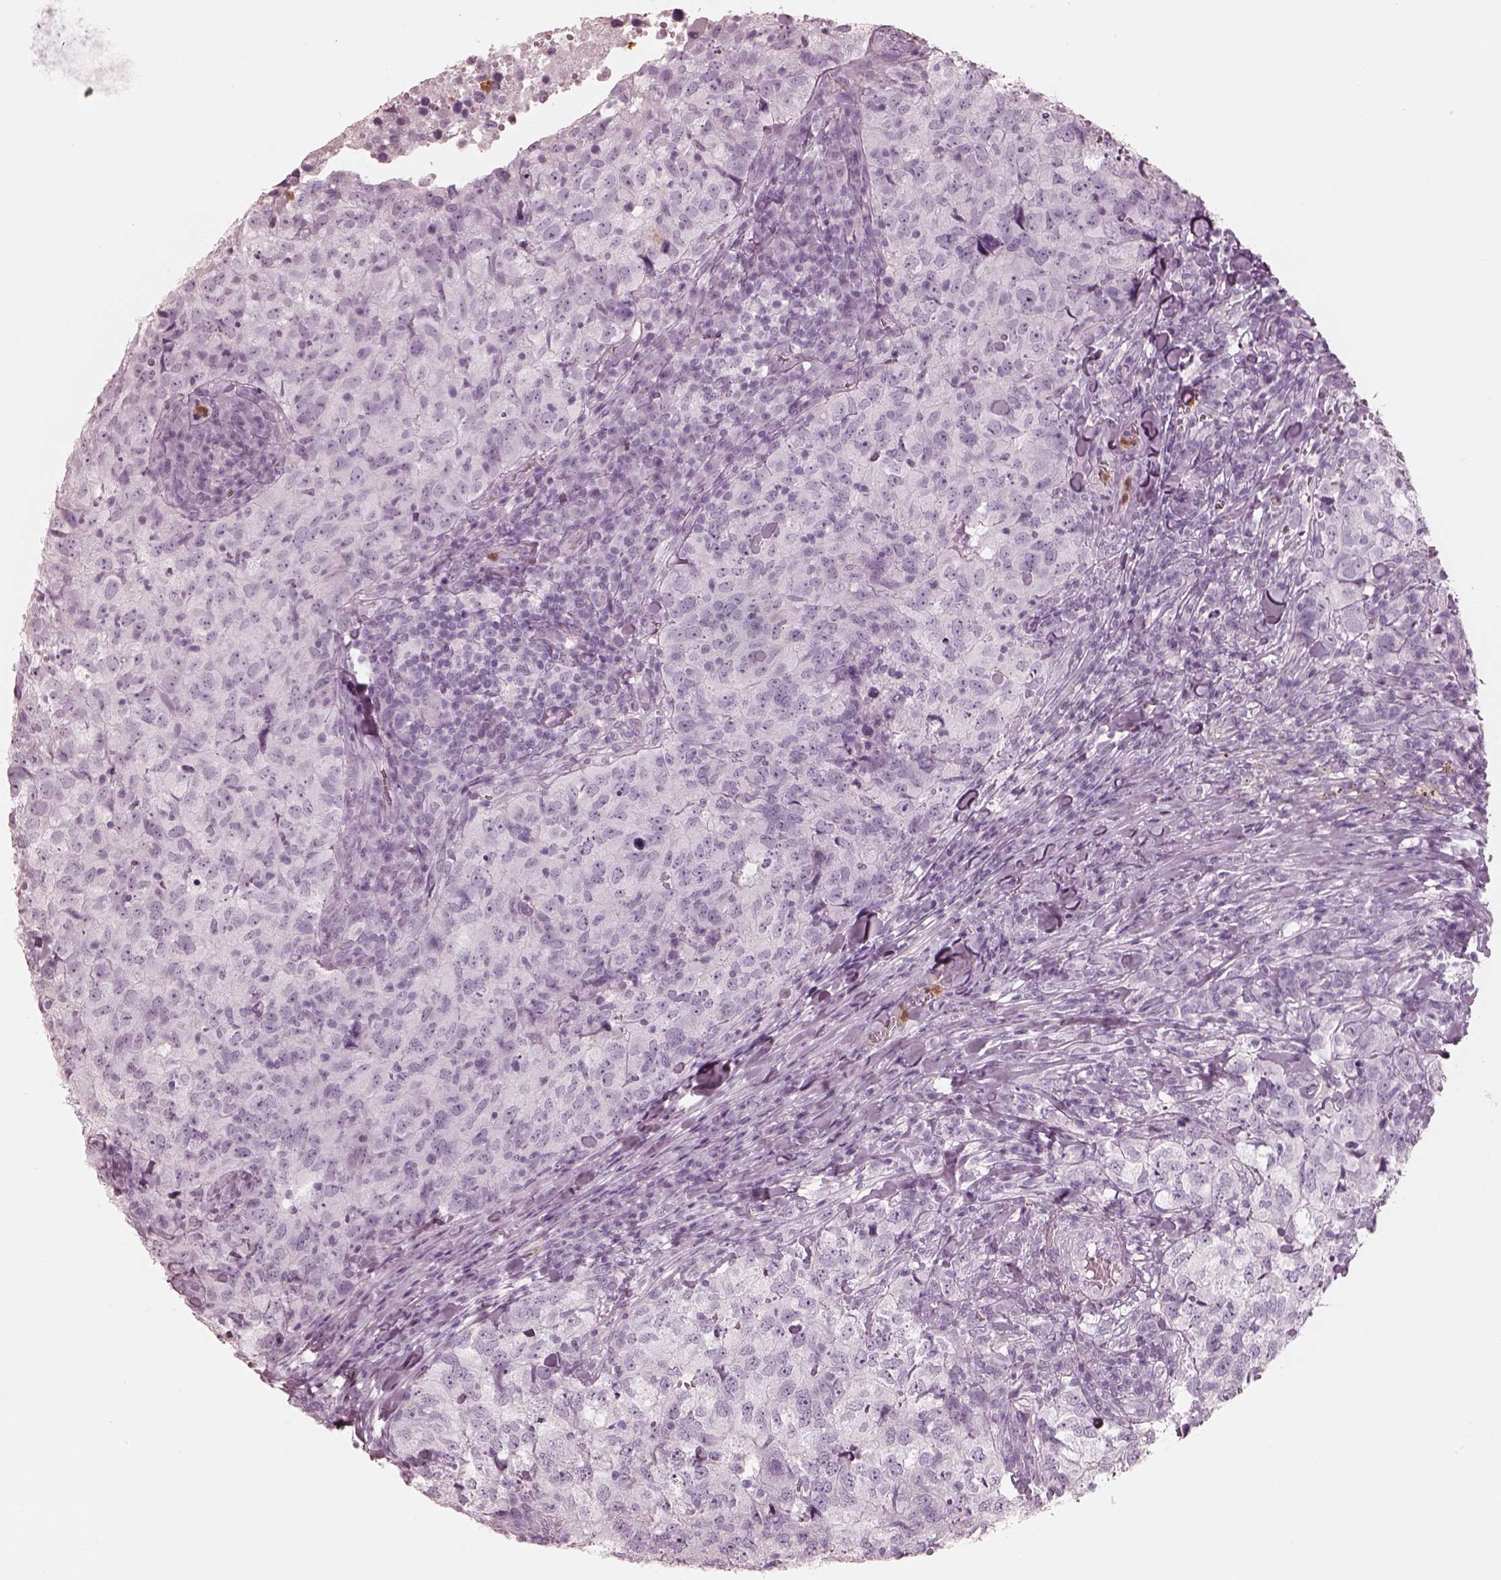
{"staining": {"intensity": "negative", "quantity": "none", "location": "none"}, "tissue": "breast cancer", "cell_type": "Tumor cells", "image_type": "cancer", "snomed": [{"axis": "morphology", "description": "Duct carcinoma"}, {"axis": "topography", "description": "Breast"}], "caption": "Breast cancer (invasive ductal carcinoma) was stained to show a protein in brown. There is no significant positivity in tumor cells.", "gene": "ELANE", "patient": {"sex": "female", "age": 30}}